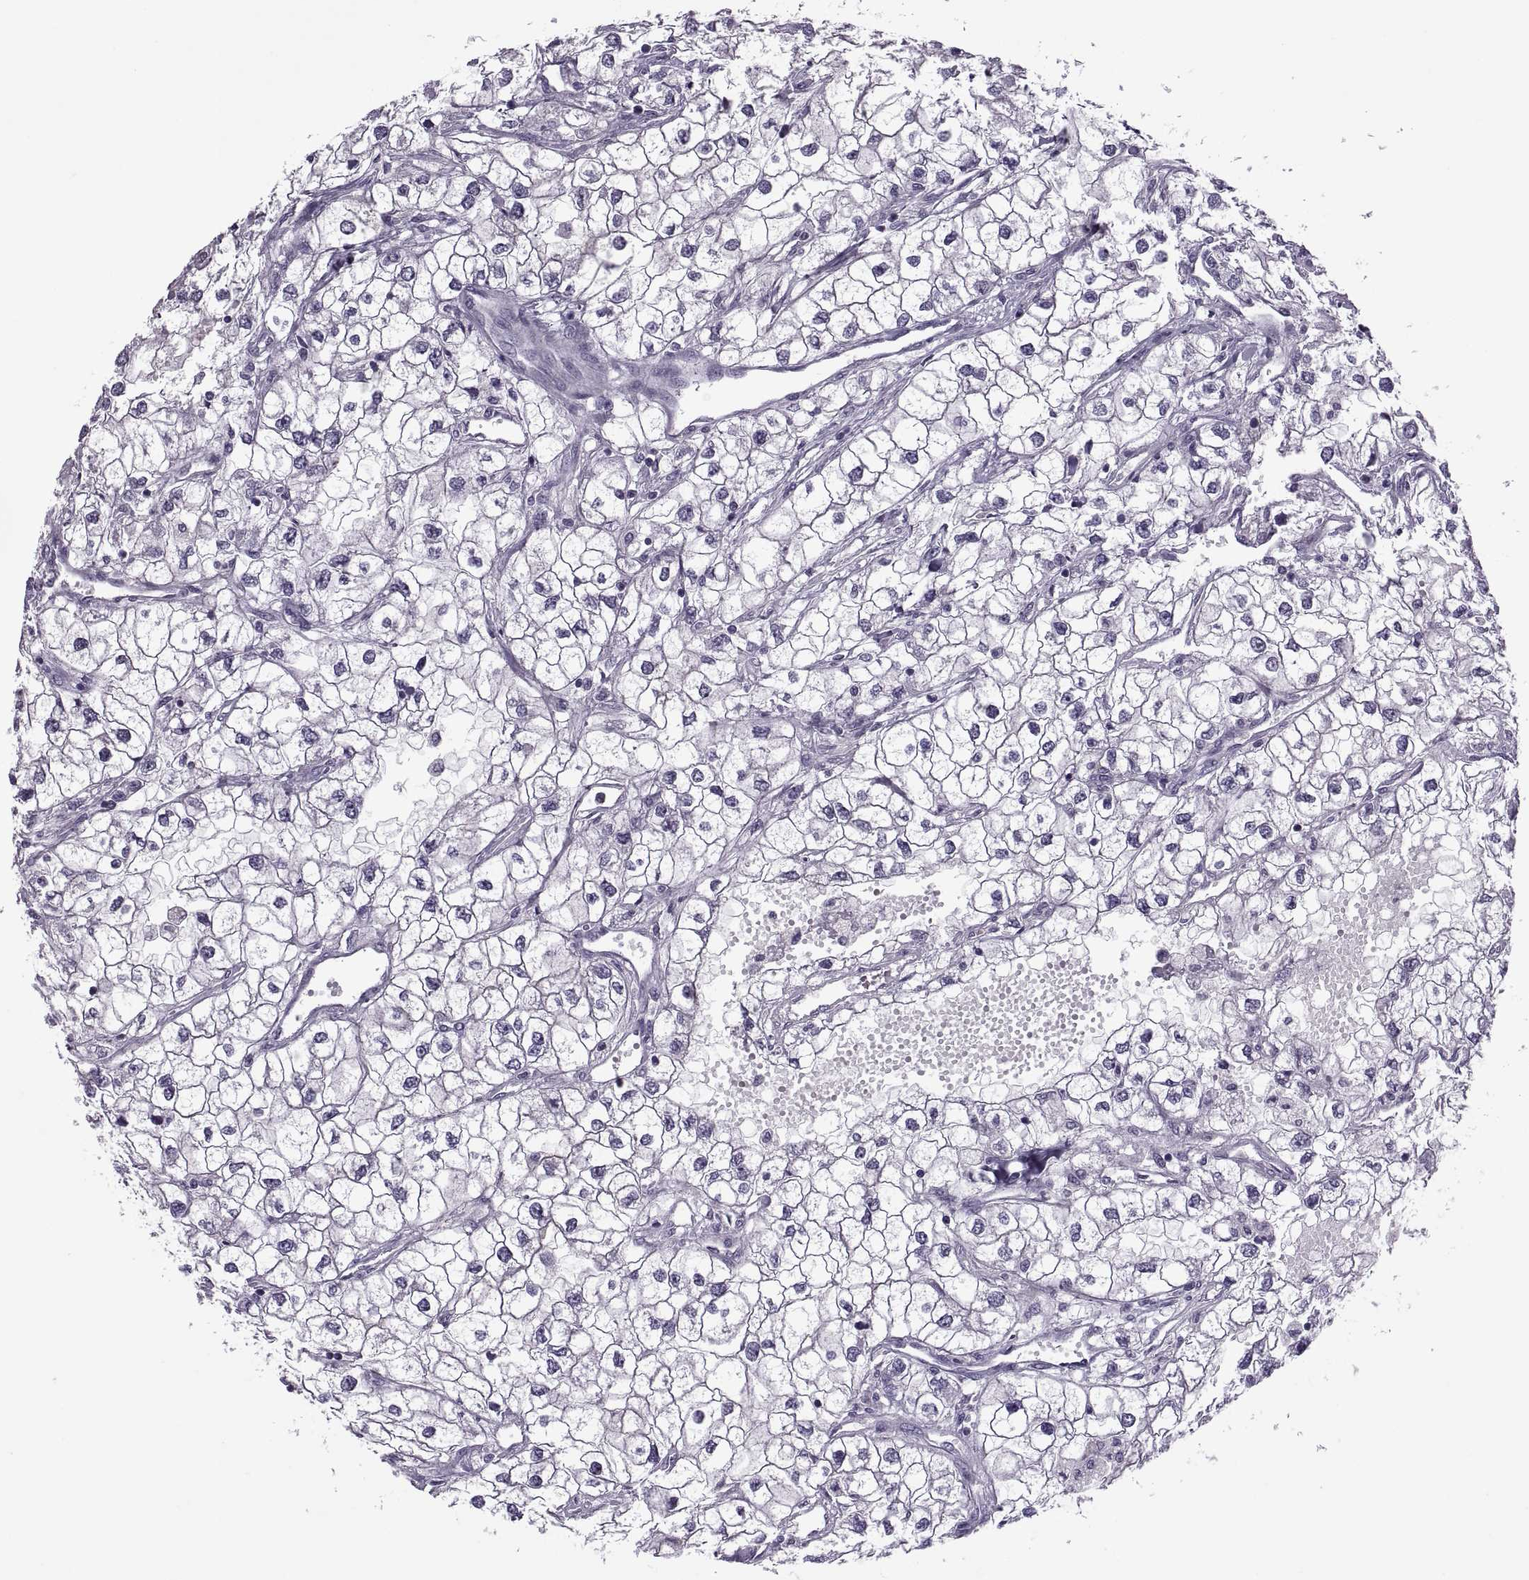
{"staining": {"intensity": "negative", "quantity": "none", "location": "none"}, "tissue": "renal cancer", "cell_type": "Tumor cells", "image_type": "cancer", "snomed": [{"axis": "morphology", "description": "Adenocarcinoma, NOS"}, {"axis": "topography", "description": "Kidney"}], "caption": "Tumor cells show no significant protein staining in renal adenocarcinoma.", "gene": "ODF3", "patient": {"sex": "male", "age": 59}}